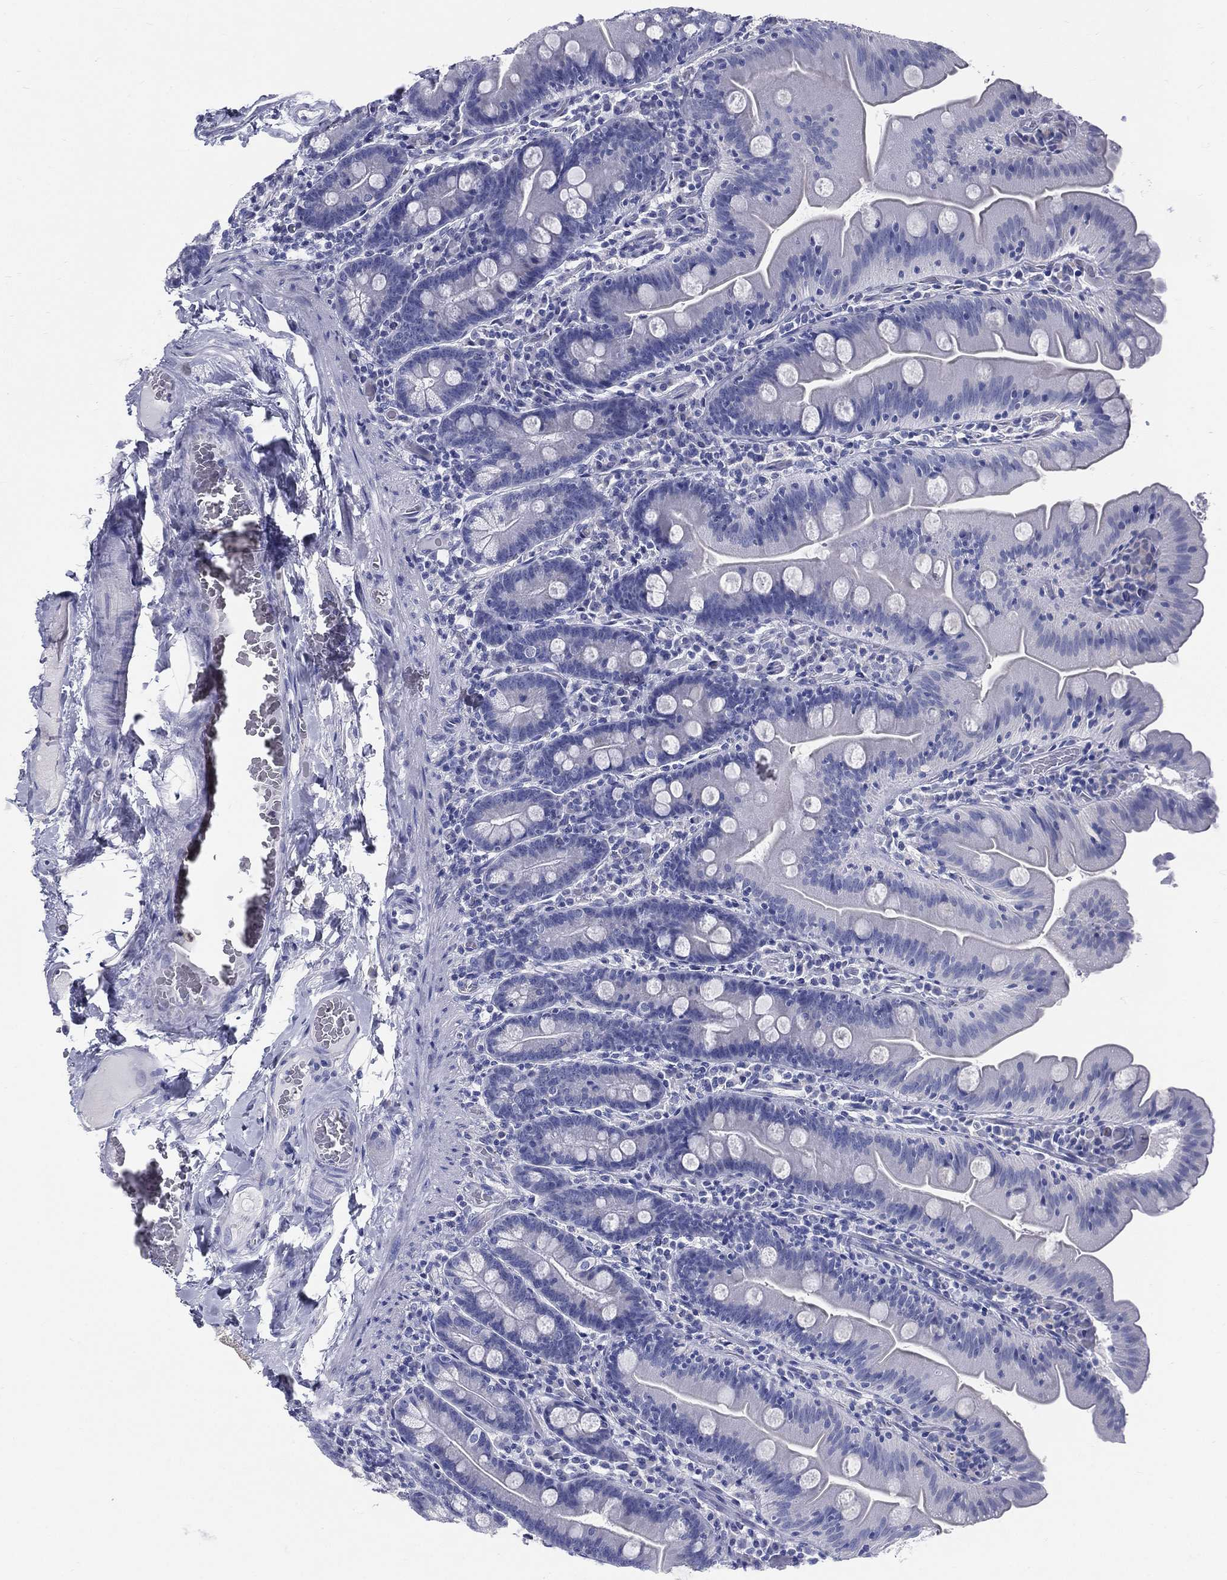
{"staining": {"intensity": "negative", "quantity": "none", "location": "none"}, "tissue": "small intestine", "cell_type": "Glandular cells", "image_type": "normal", "snomed": [{"axis": "morphology", "description": "Normal tissue, NOS"}, {"axis": "topography", "description": "Small intestine"}], "caption": "Glandular cells show no significant protein staining in unremarkable small intestine. Nuclei are stained in blue.", "gene": "DEFB121", "patient": {"sex": "male", "age": 37}}